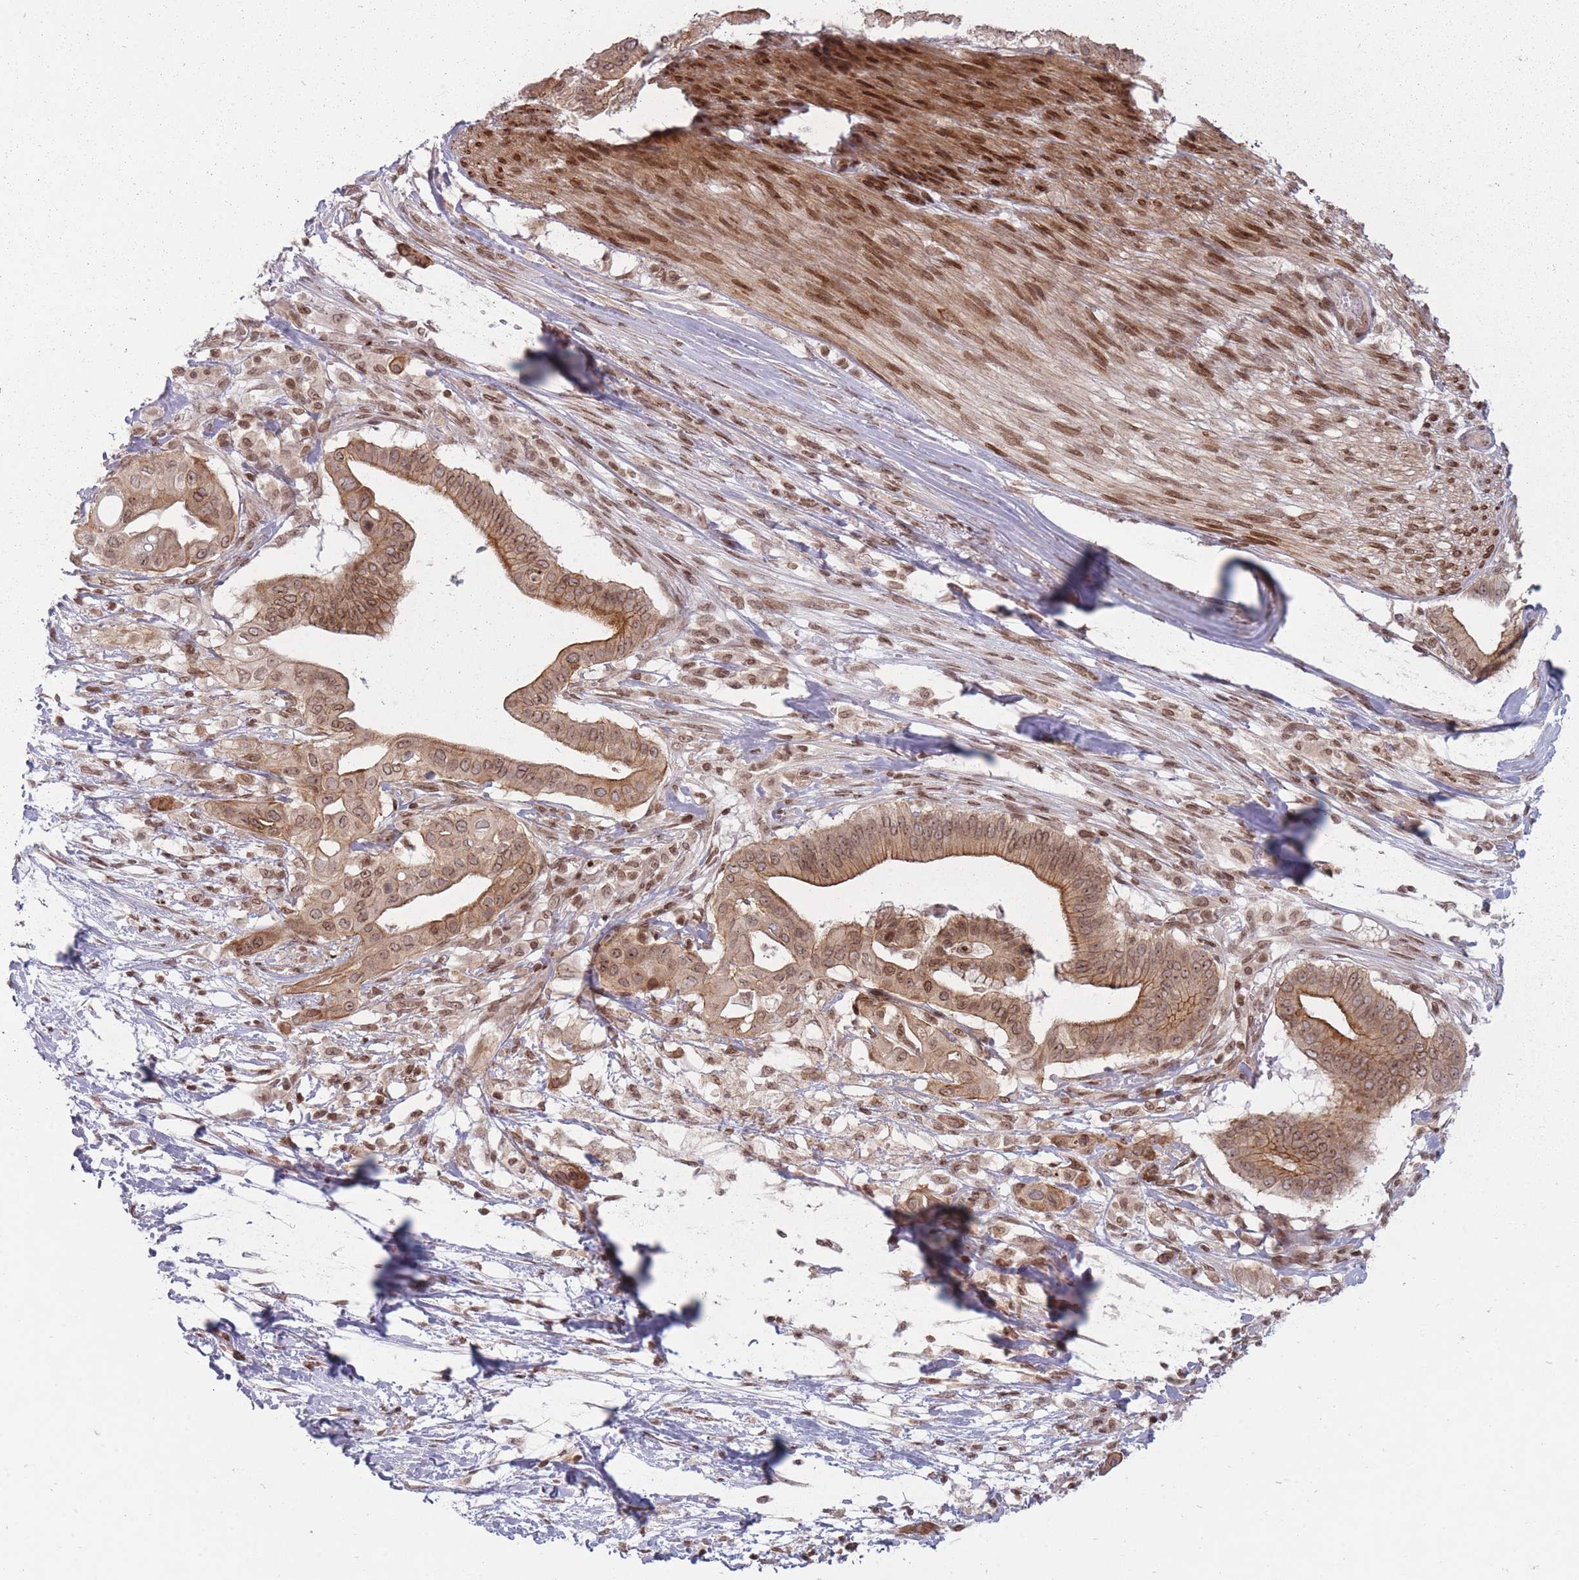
{"staining": {"intensity": "moderate", "quantity": ">75%", "location": "cytoplasmic/membranous,nuclear"}, "tissue": "pancreatic cancer", "cell_type": "Tumor cells", "image_type": "cancer", "snomed": [{"axis": "morphology", "description": "Adenocarcinoma, NOS"}, {"axis": "topography", "description": "Pancreas"}], "caption": "A high-resolution photomicrograph shows immunohistochemistry (IHC) staining of pancreatic cancer (adenocarcinoma), which demonstrates moderate cytoplasmic/membranous and nuclear positivity in approximately >75% of tumor cells. (Brightfield microscopy of DAB IHC at high magnification).", "gene": "TMC6", "patient": {"sex": "male", "age": 68}}